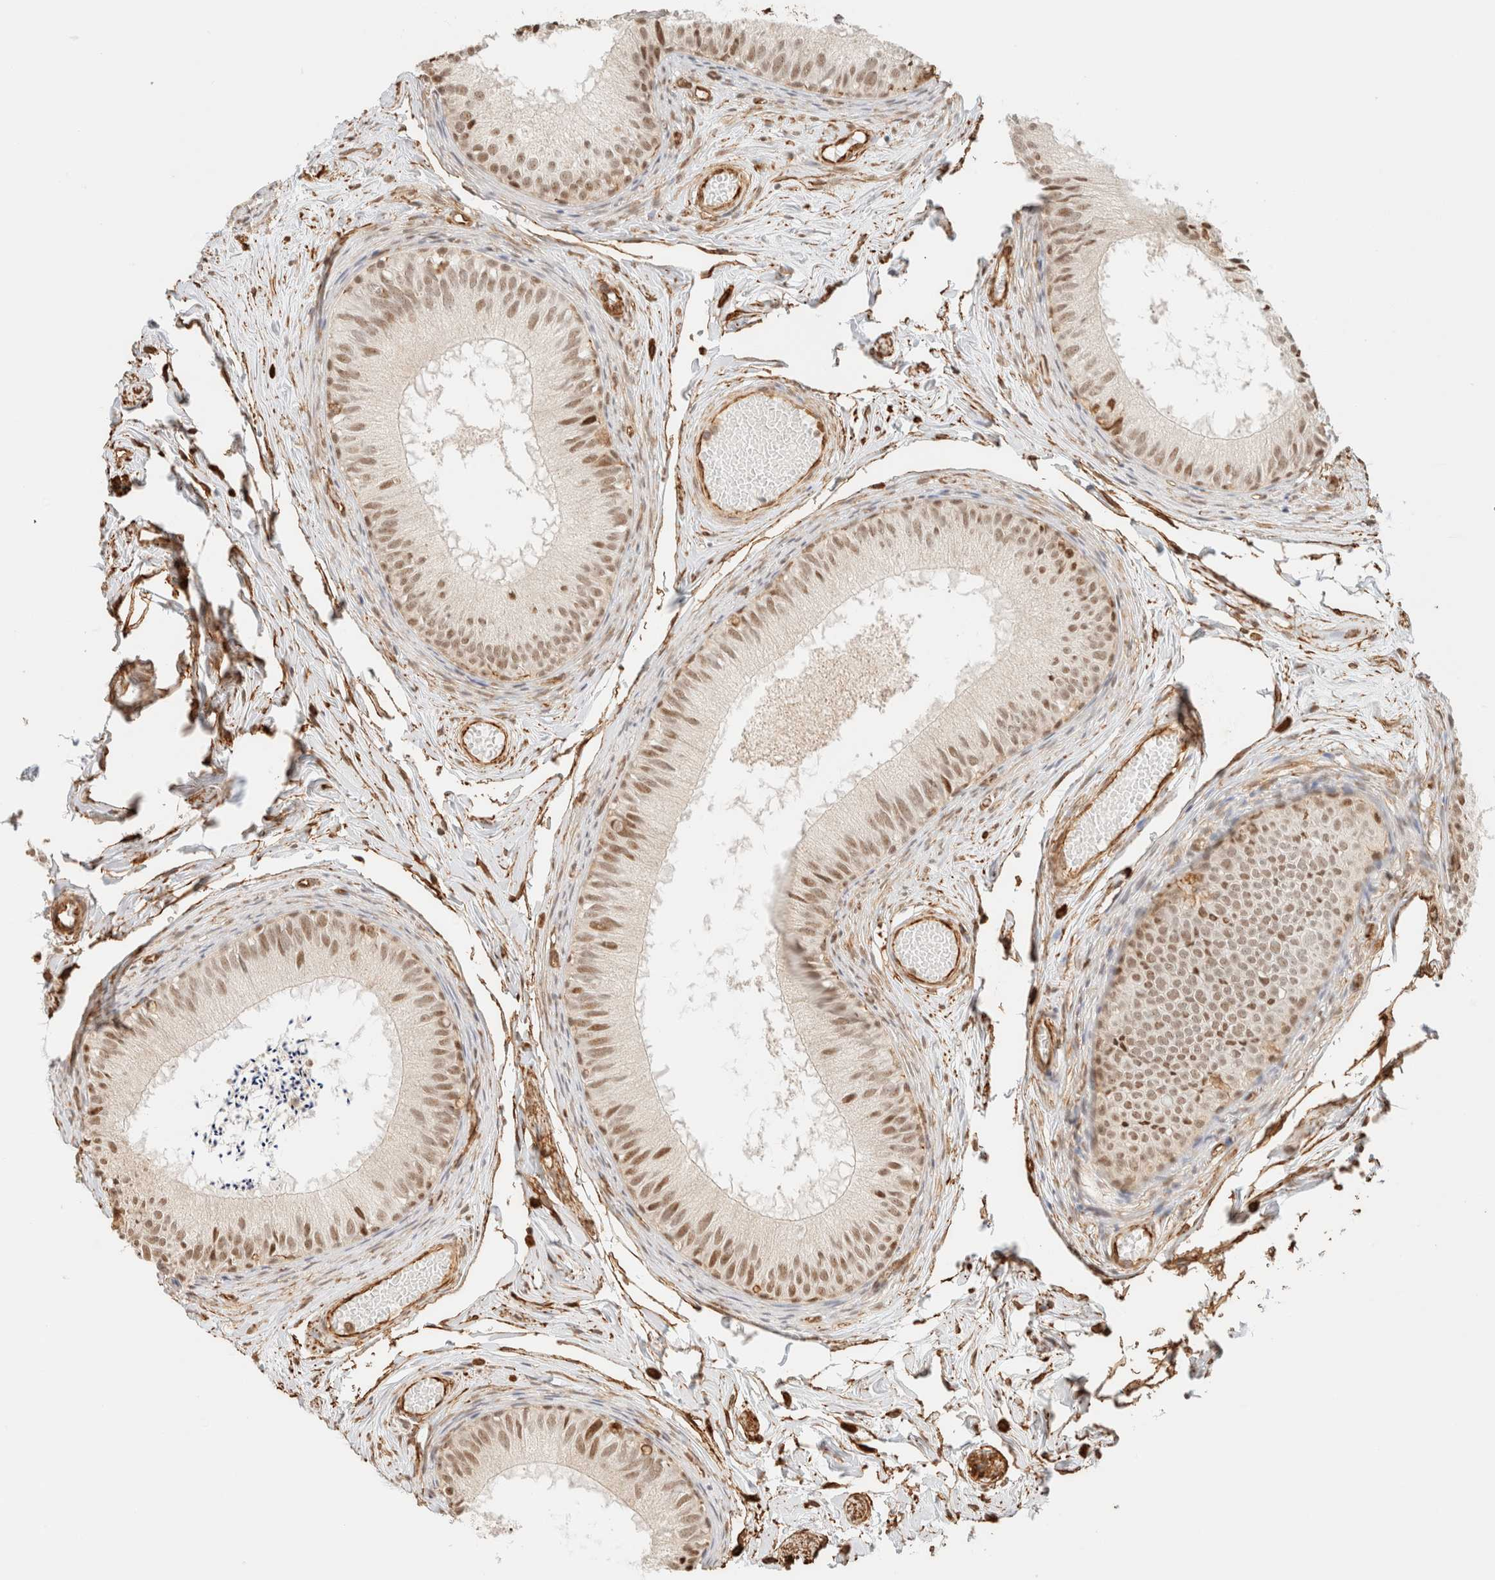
{"staining": {"intensity": "moderate", "quantity": ">75%", "location": "cytoplasmic/membranous,nuclear"}, "tissue": "epididymis", "cell_type": "Glandular cells", "image_type": "normal", "snomed": [{"axis": "morphology", "description": "Normal tissue, NOS"}, {"axis": "topography", "description": "Epididymis"}], "caption": "Moderate cytoplasmic/membranous,nuclear protein expression is present in approximately >75% of glandular cells in epididymis. The staining is performed using DAB (3,3'-diaminobenzidine) brown chromogen to label protein expression. The nuclei are counter-stained blue using hematoxylin.", "gene": "ARID5A", "patient": {"sex": "male", "age": 46}}